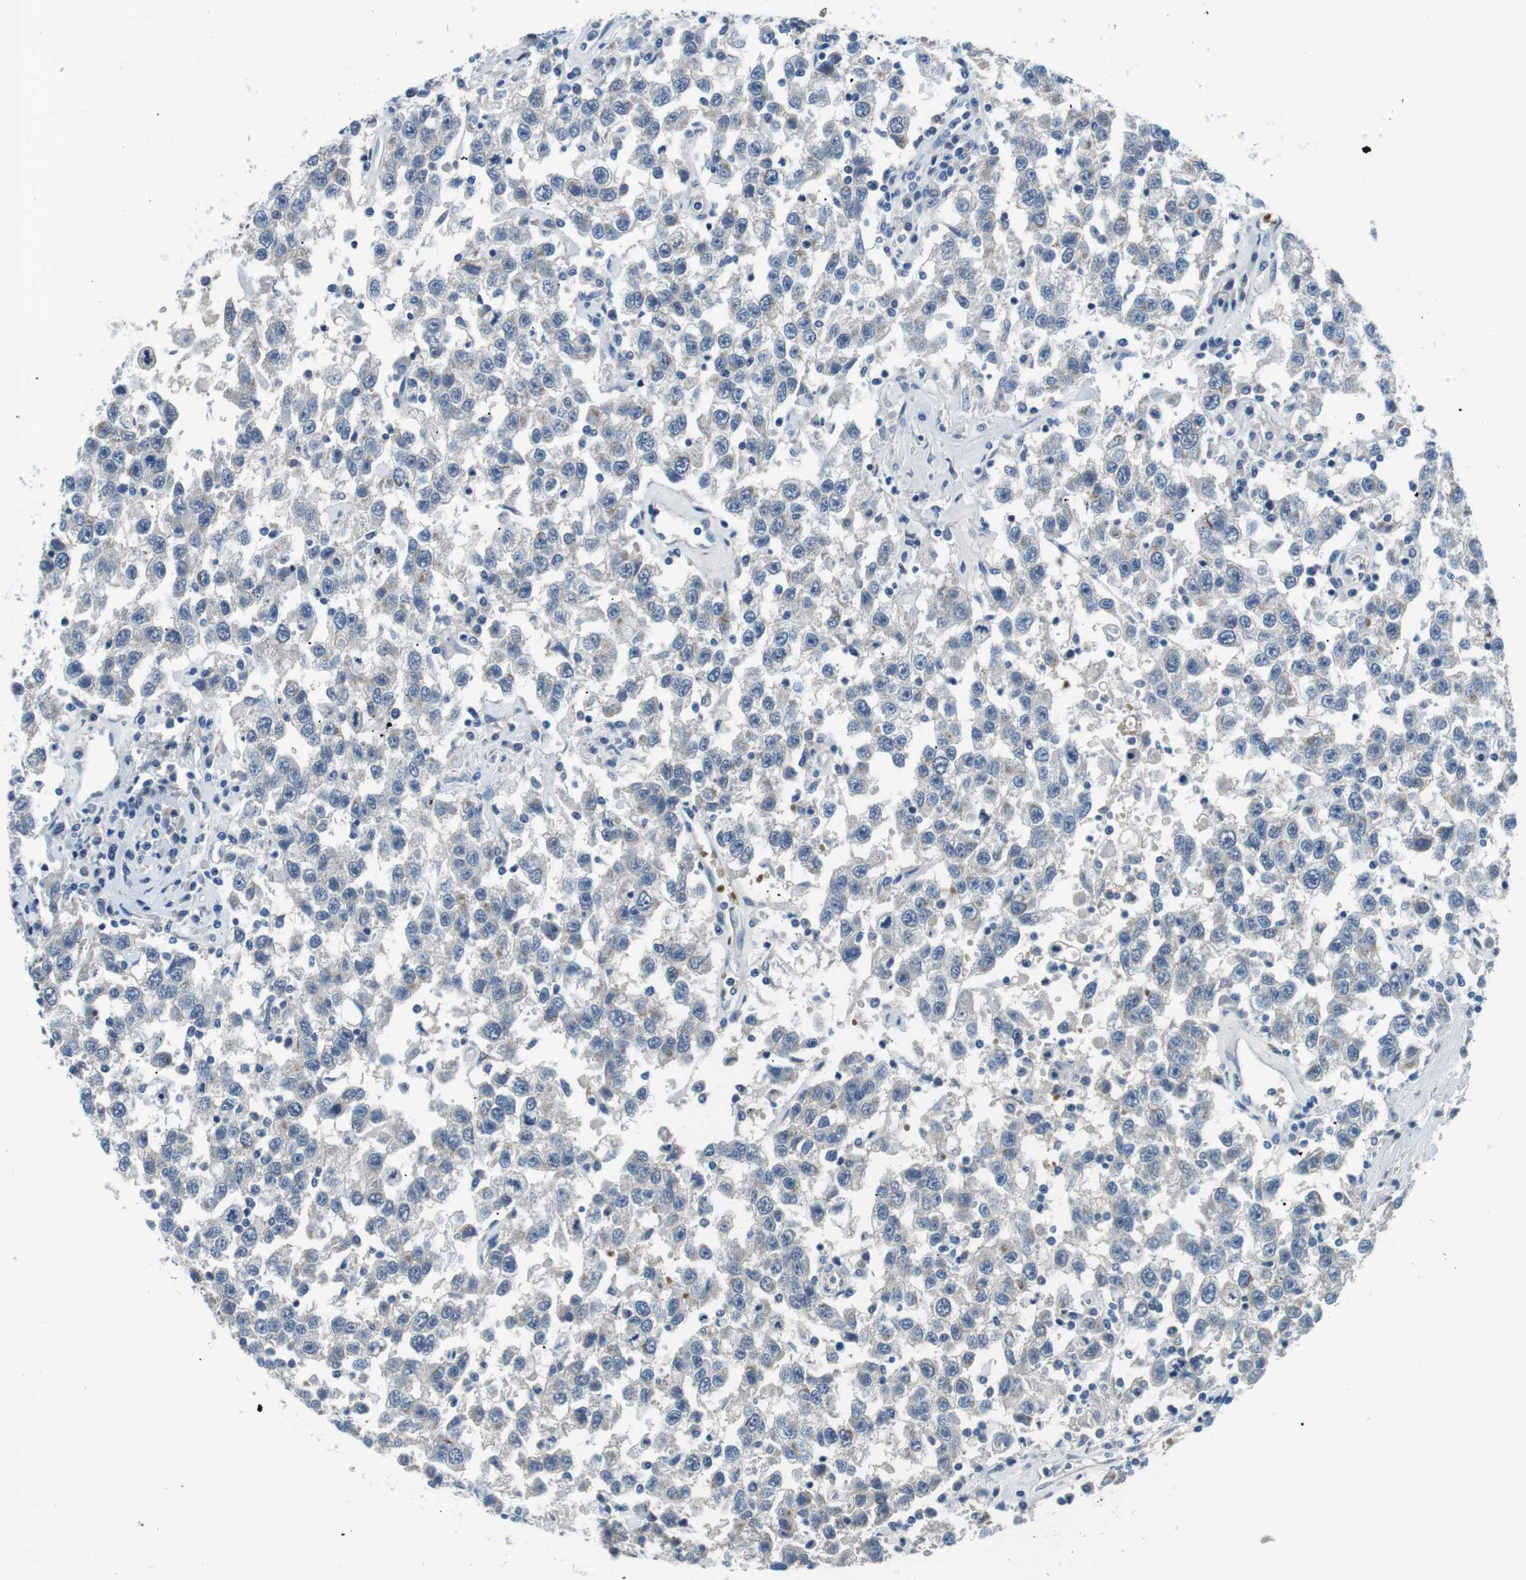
{"staining": {"intensity": "negative", "quantity": "none", "location": "none"}, "tissue": "testis cancer", "cell_type": "Tumor cells", "image_type": "cancer", "snomed": [{"axis": "morphology", "description": "Seminoma, NOS"}, {"axis": "topography", "description": "Testis"}], "caption": "An IHC image of seminoma (testis) is shown. There is no staining in tumor cells of seminoma (testis).", "gene": "WSCD1", "patient": {"sex": "male", "age": 41}}